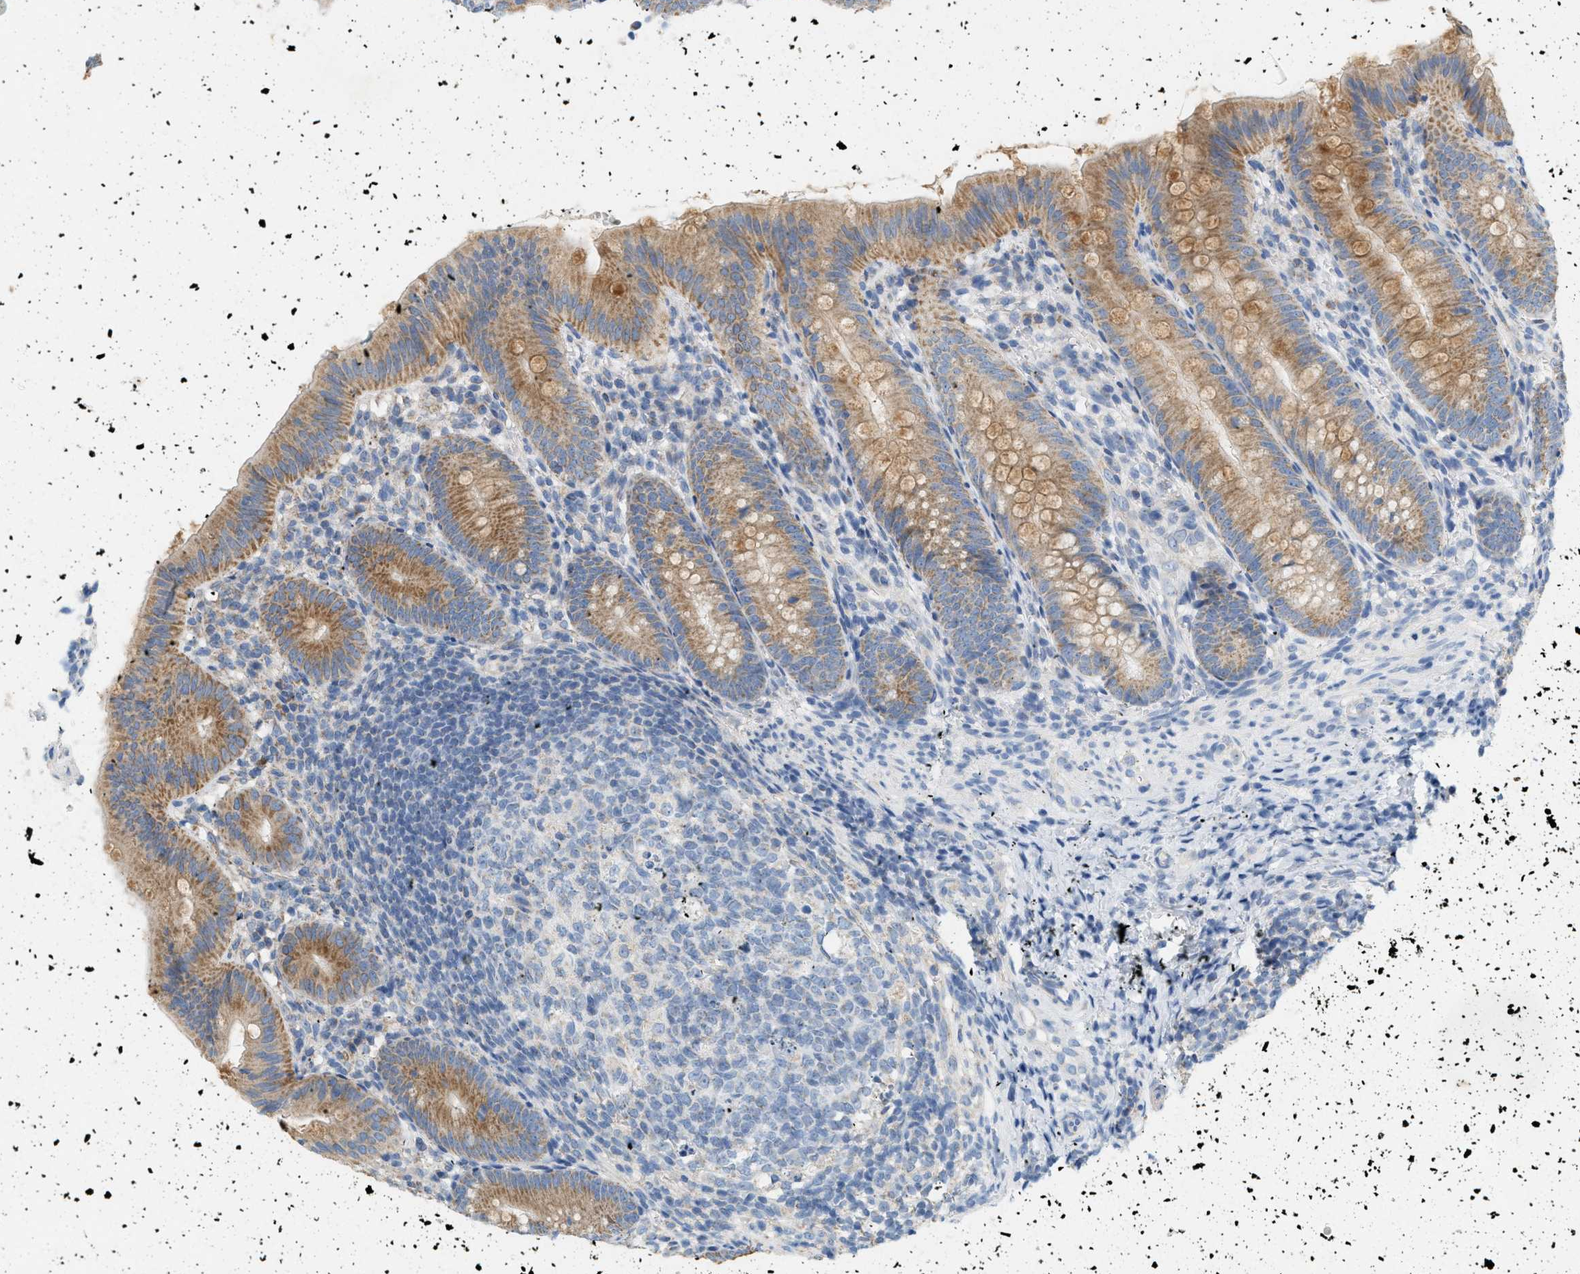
{"staining": {"intensity": "moderate", "quantity": ">75%", "location": "cytoplasmic/membranous"}, "tissue": "appendix", "cell_type": "Glandular cells", "image_type": "normal", "snomed": [{"axis": "morphology", "description": "Normal tissue, NOS"}, {"axis": "topography", "description": "Appendix"}], "caption": "Immunohistochemical staining of normal human appendix displays medium levels of moderate cytoplasmic/membranous positivity in approximately >75% of glandular cells. (DAB (3,3'-diaminobenzidine) IHC with brightfield microscopy, high magnification).", "gene": "NDUFS8", "patient": {"sex": "male", "age": 1}}